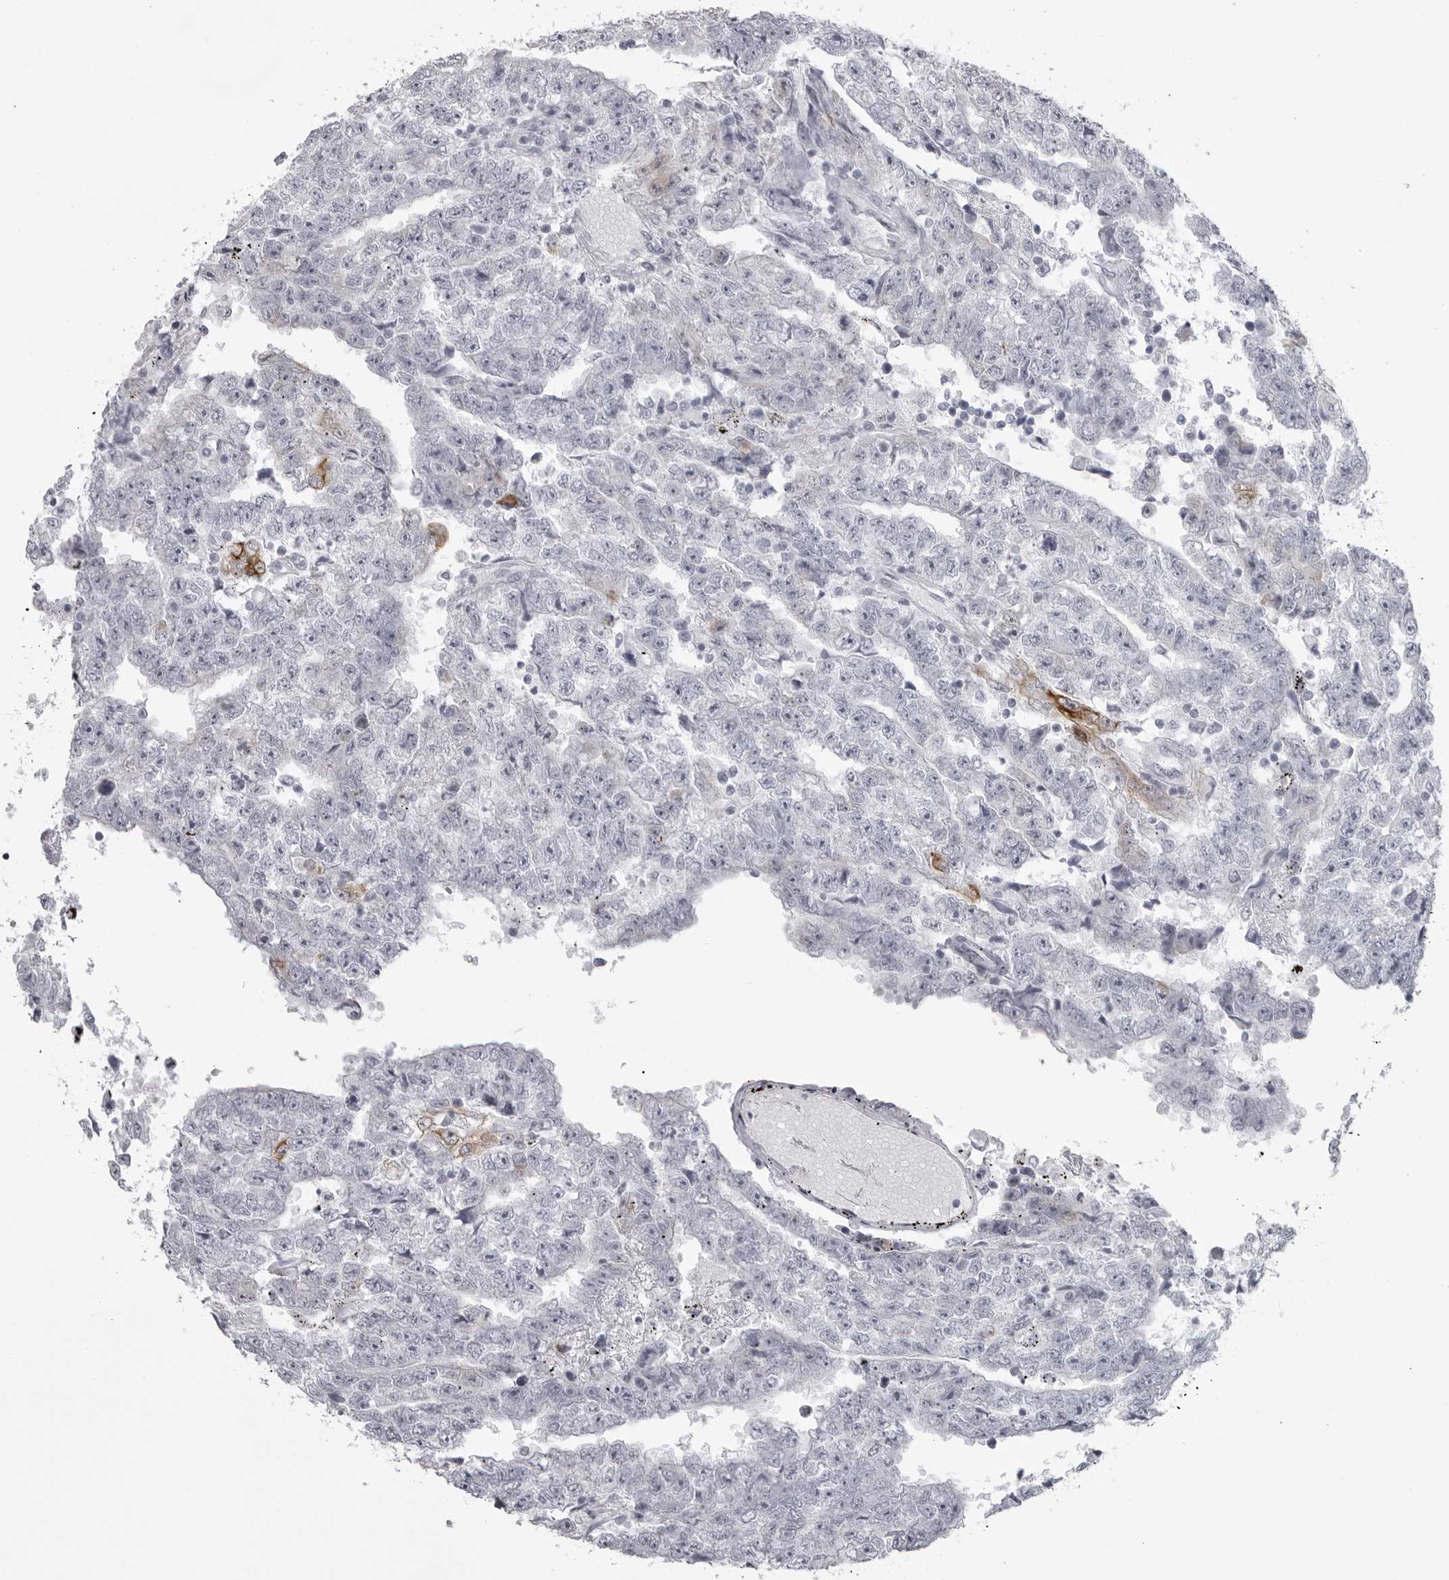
{"staining": {"intensity": "moderate", "quantity": "<25%", "location": "cytoplasmic/membranous"}, "tissue": "testis cancer", "cell_type": "Tumor cells", "image_type": "cancer", "snomed": [{"axis": "morphology", "description": "Carcinoma, Embryonal, NOS"}, {"axis": "topography", "description": "Testis"}], "caption": "Tumor cells show low levels of moderate cytoplasmic/membranous positivity in approximately <25% of cells in human testis embryonal carcinoma.", "gene": "UROD", "patient": {"sex": "male", "age": 25}}